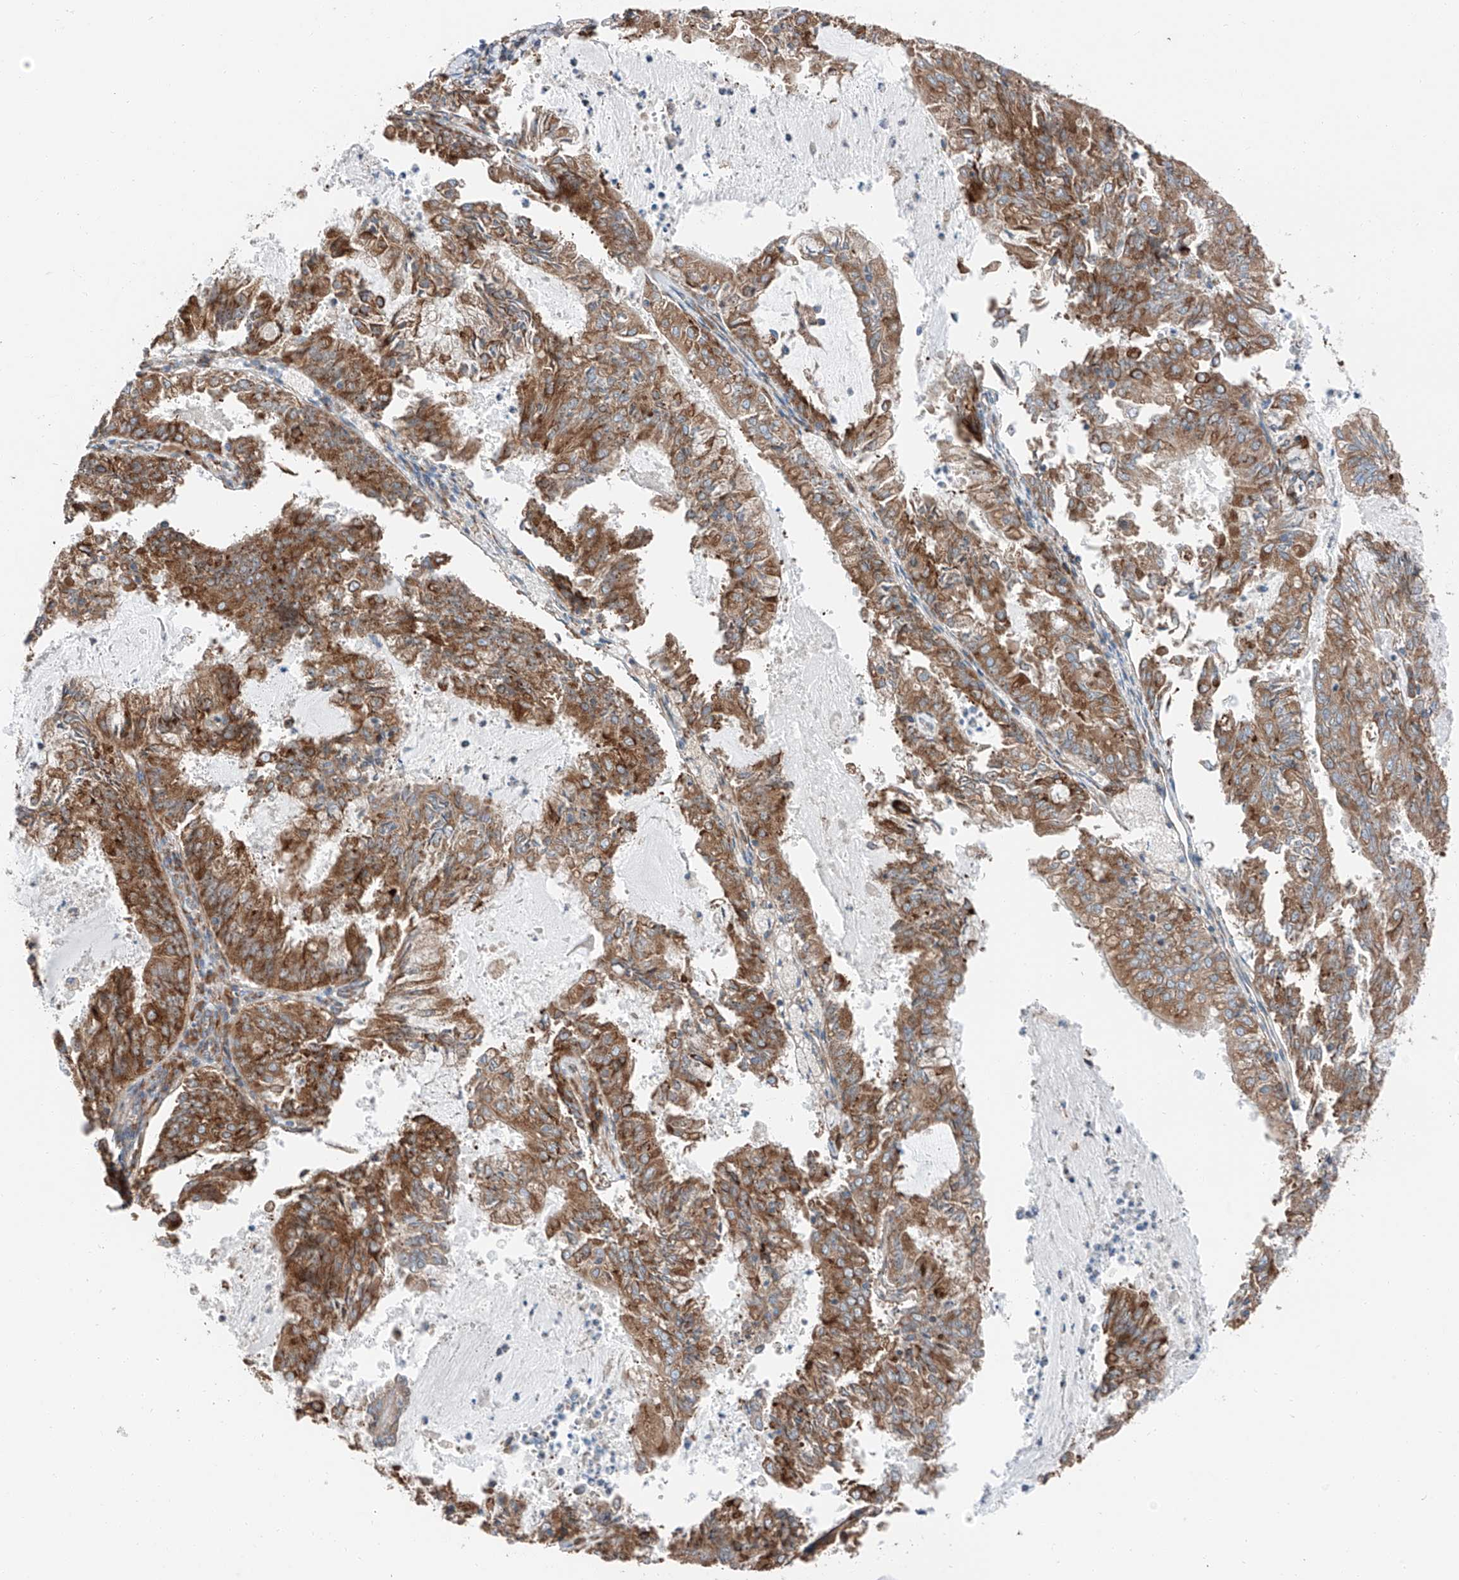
{"staining": {"intensity": "moderate", "quantity": ">75%", "location": "cytoplasmic/membranous"}, "tissue": "endometrial cancer", "cell_type": "Tumor cells", "image_type": "cancer", "snomed": [{"axis": "morphology", "description": "Adenocarcinoma, NOS"}, {"axis": "topography", "description": "Endometrium"}], "caption": "Endometrial cancer was stained to show a protein in brown. There is medium levels of moderate cytoplasmic/membranous expression in approximately >75% of tumor cells. Using DAB (brown) and hematoxylin (blue) stains, captured at high magnification using brightfield microscopy.", "gene": "ZC3H15", "patient": {"sex": "female", "age": 57}}